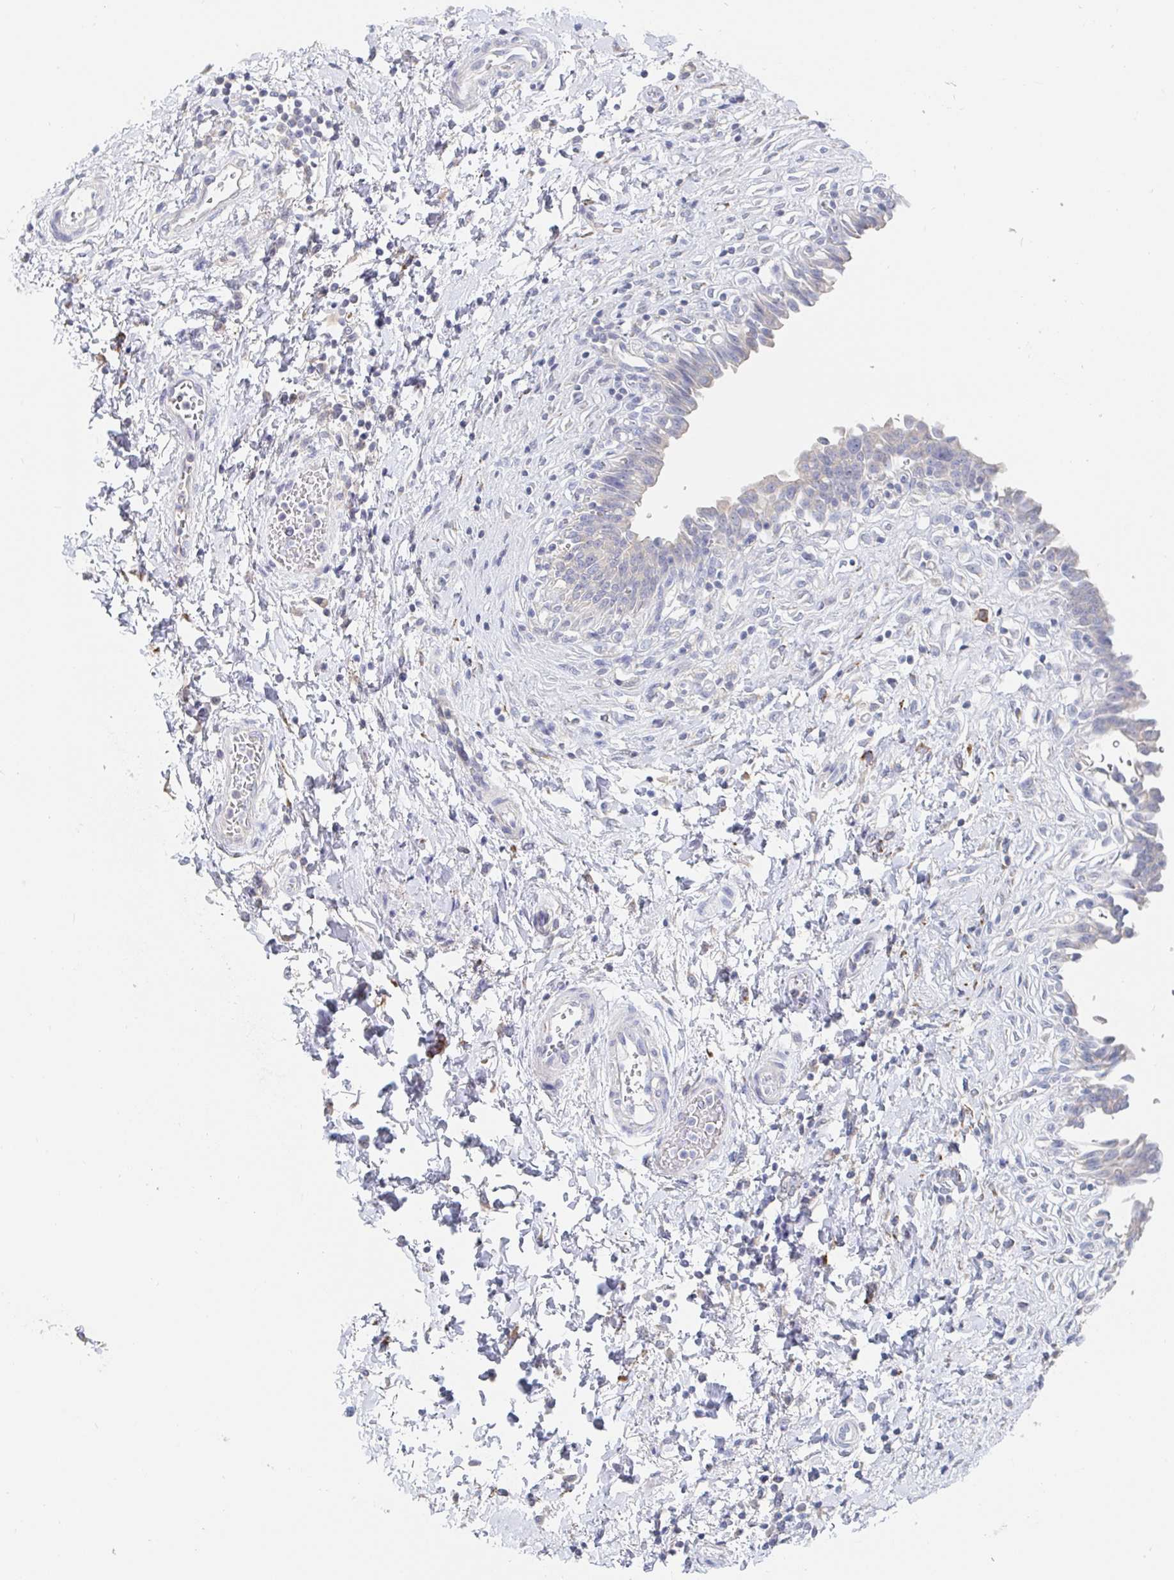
{"staining": {"intensity": "negative", "quantity": "none", "location": "none"}, "tissue": "urinary bladder", "cell_type": "Urothelial cells", "image_type": "normal", "snomed": [{"axis": "morphology", "description": "Normal tissue, NOS"}, {"axis": "topography", "description": "Urinary bladder"}], "caption": "DAB (3,3'-diaminobenzidine) immunohistochemical staining of benign human urinary bladder shows no significant staining in urothelial cells.", "gene": "ZNF100", "patient": {"sex": "male", "age": 37}}